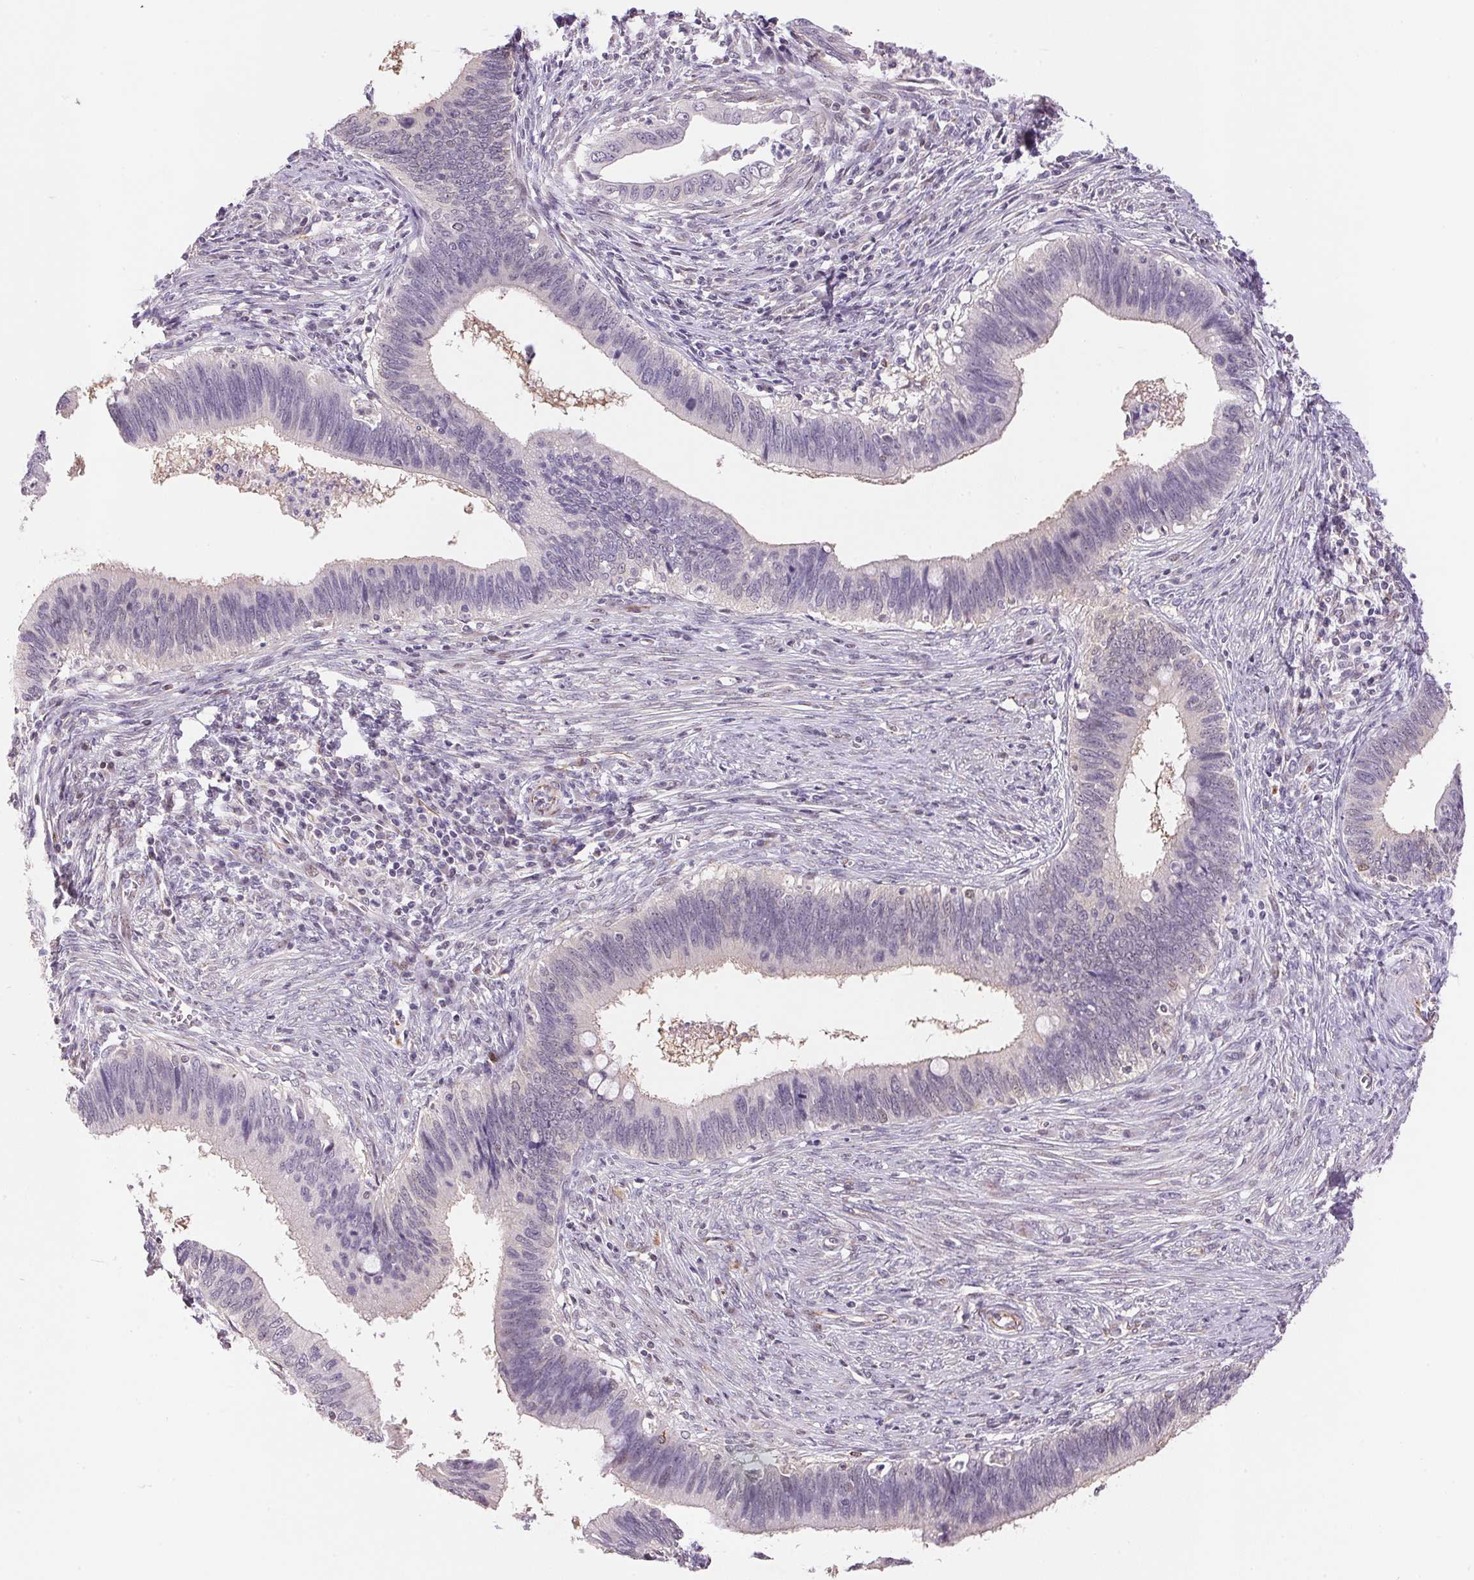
{"staining": {"intensity": "negative", "quantity": "none", "location": "none"}, "tissue": "cervical cancer", "cell_type": "Tumor cells", "image_type": "cancer", "snomed": [{"axis": "morphology", "description": "Adenocarcinoma, NOS"}, {"axis": "topography", "description": "Cervix"}], "caption": "High power microscopy image of an IHC histopathology image of cervical cancer (adenocarcinoma), revealing no significant expression in tumor cells. (Brightfield microscopy of DAB IHC at high magnification).", "gene": "GYG2", "patient": {"sex": "female", "age": 42}}